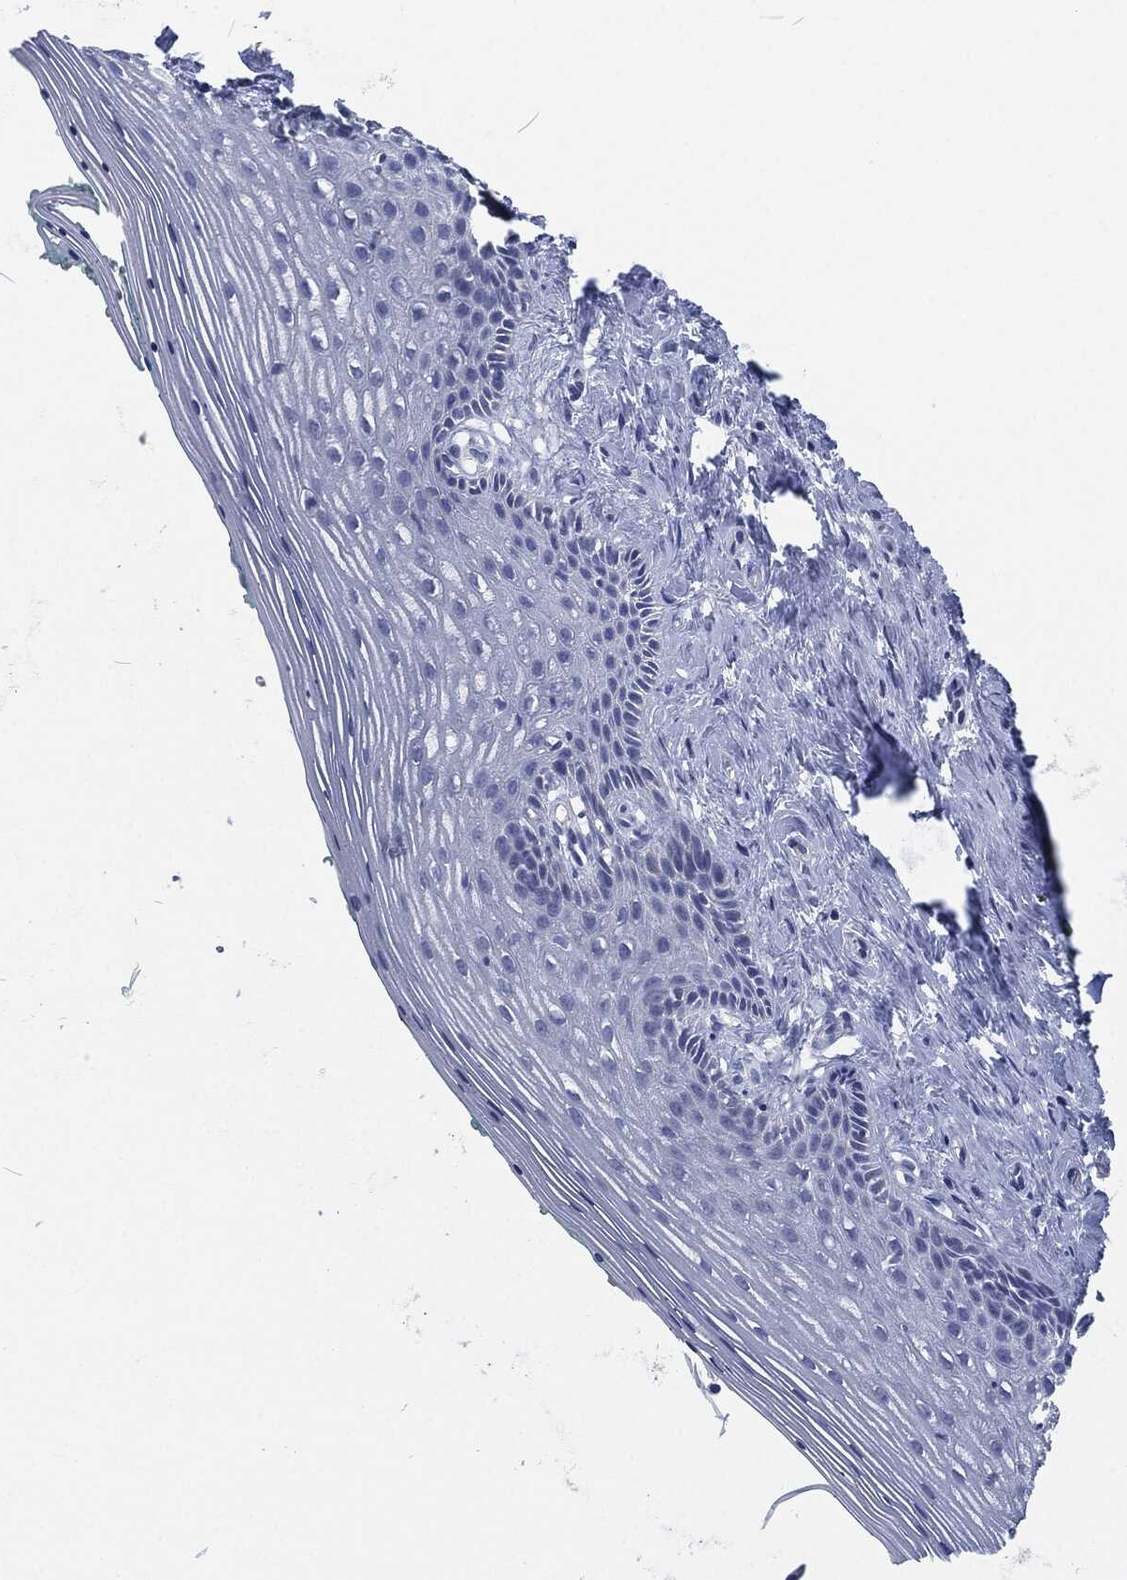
{"staining": {"intensity": "negative", "quantity": "none", "location": "none"}, "tissue": "vagina", "cell_type": "Squamous epithelial cells", "image_type": "normal", "snomed": [{"axis": "morphology", "description": "Normal tissue, NOS"}, {"axis": "topography", "description": "Vagina"}], "caption": "This is an immunohistochemistry (IHC) photomicrograph of normal human vagina. There is no expression in squamous epithelial cells.", "gene": "MPO", "patient": {"sex": "female", "age": 45}}